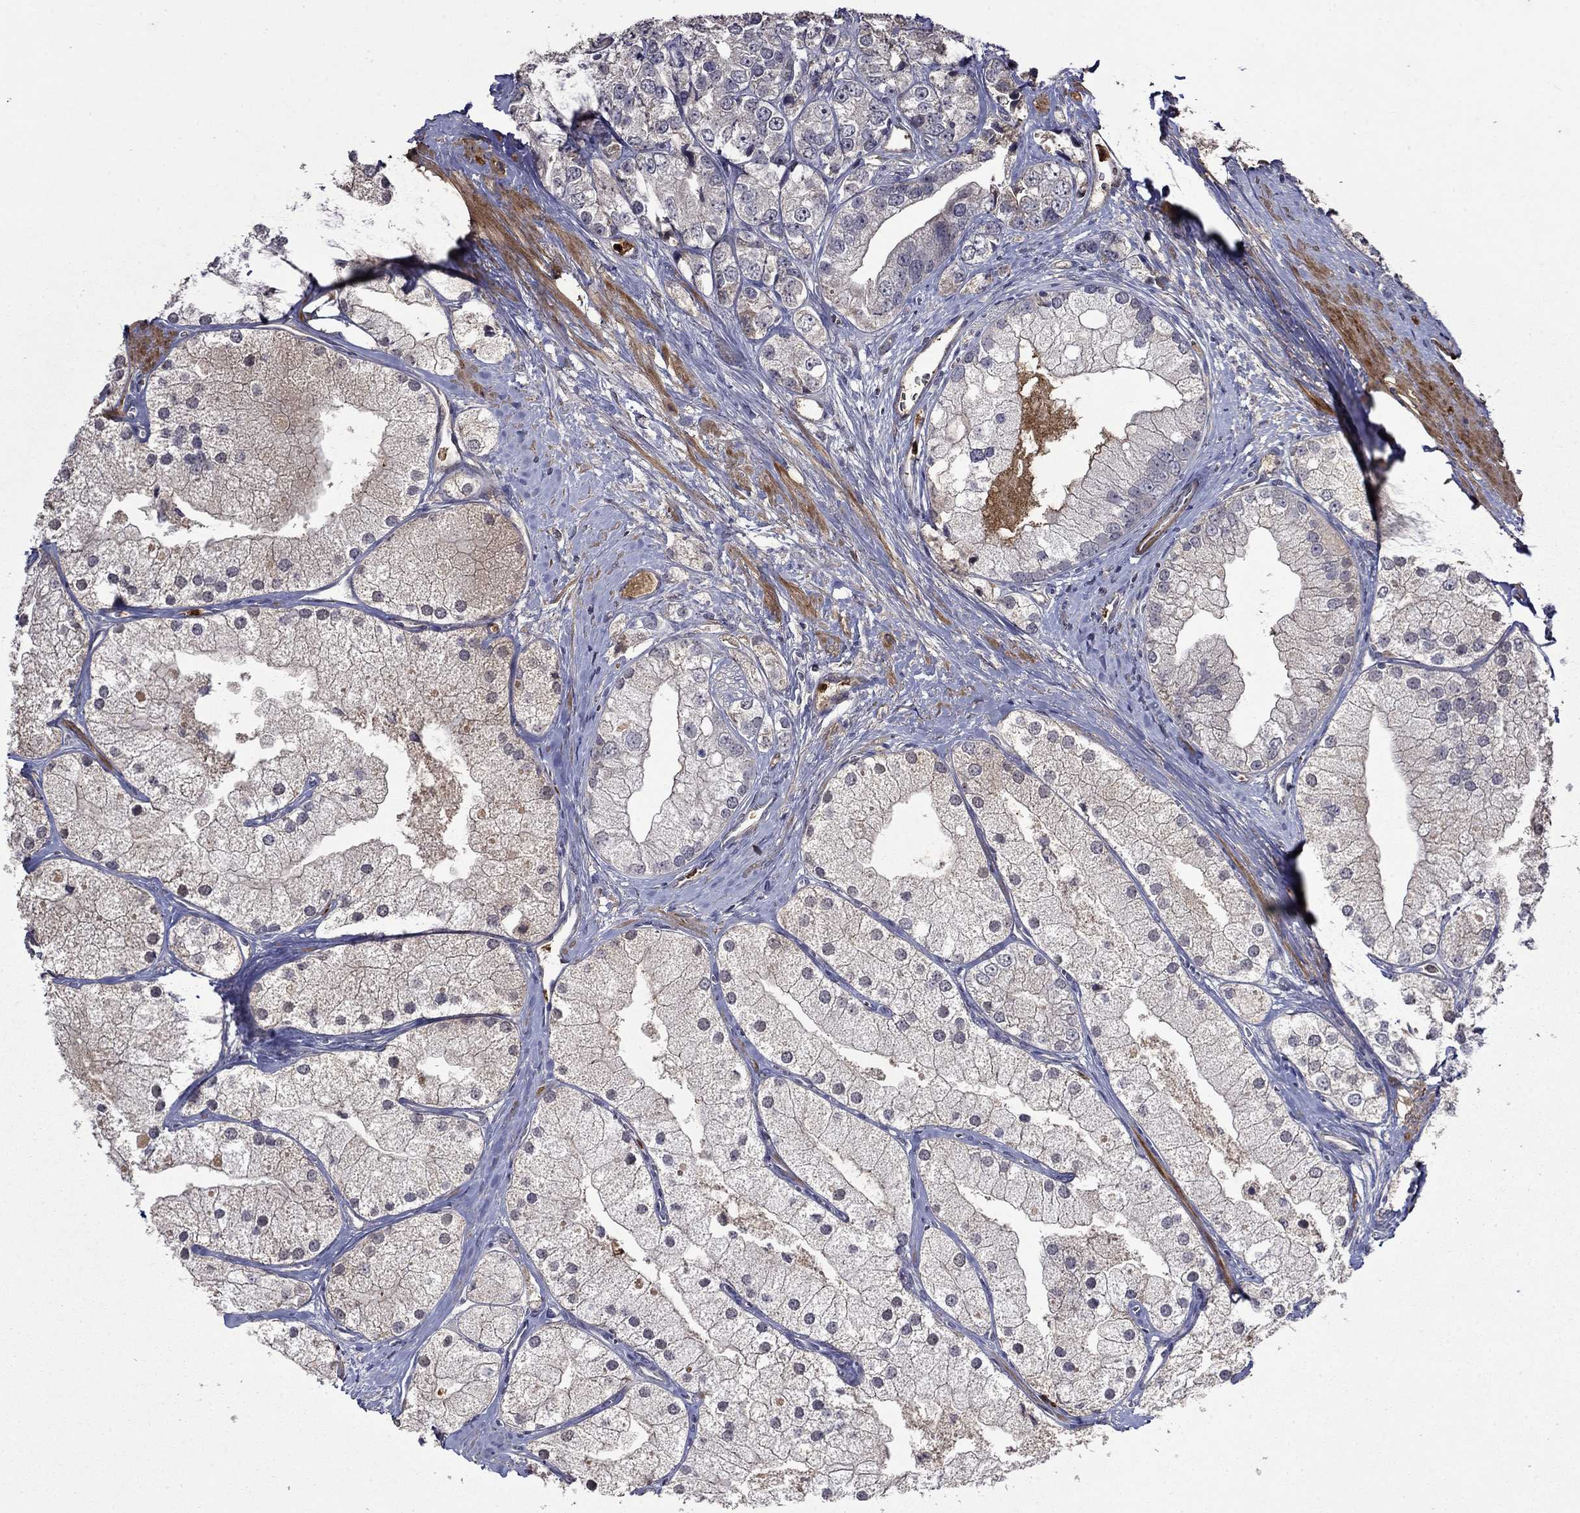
{"staining": {"intensity": "negative", "quantity": "none", "location": "none"}, "tissue": "prostate cancer", "cell_type": "Tumor cells", "image_type": "cancer", "snomed": [{"axis": "morphology", "description": "Adenocarcinoma, NOS"}, {"axis": "topography", "description": "Prostate and seminal vesicle, NOS"}, {"axis": "topography", "description": "Prostate"}], "caption": "This is an immunohistochemistry (IHC) histopathology image of adenocarcinoma (prostate). There is no expression in tumor cells.", "gene": "SATB1", "patient": {"sex": "male", "age": 79}}